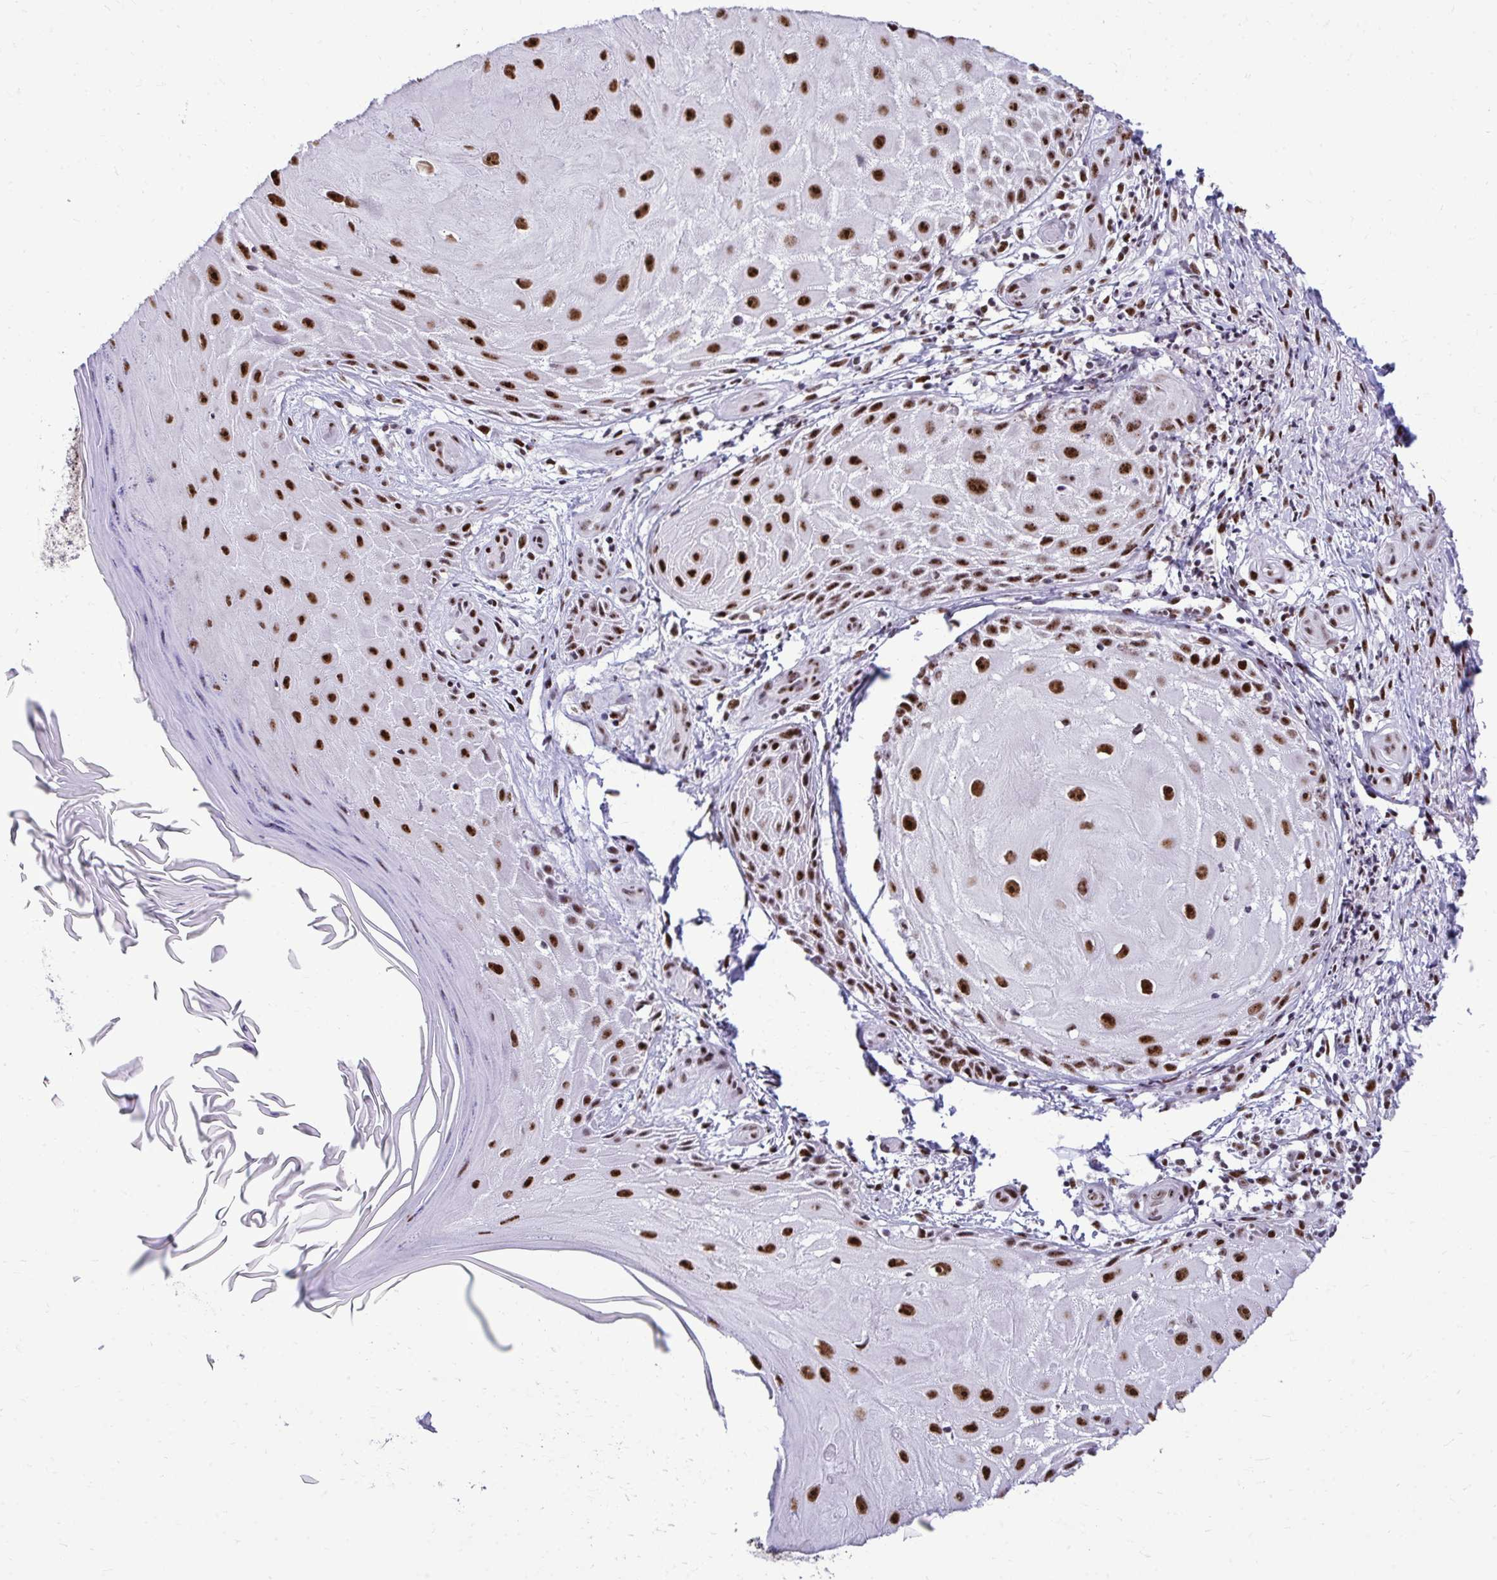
{"staining": {"intensity": "strong", "quantity": ">75%", "location": "nuclear"}, "tissue": "skin cancer", "cell_type": "Tumor cells", "image_type": "cancer", "snomed": [{"axis": "morphology", "description": "Squamous cell carcinoma, NOS"}, {"axis": "topography", "description": "Skin"}], "caption": "Brown immunohistochemical staining in human skin cancer (squamous cell carcinoma) shows strong nuclear staining in about >75% of tumor cells. Using DAB (3,3'-diaminobenzidine) (brown) and hematoxylin (blue) stains, captured at high magnification using brightfield microscopy.", "gene": "PELP1", "patient": {"sex": "female", "age": 77}}